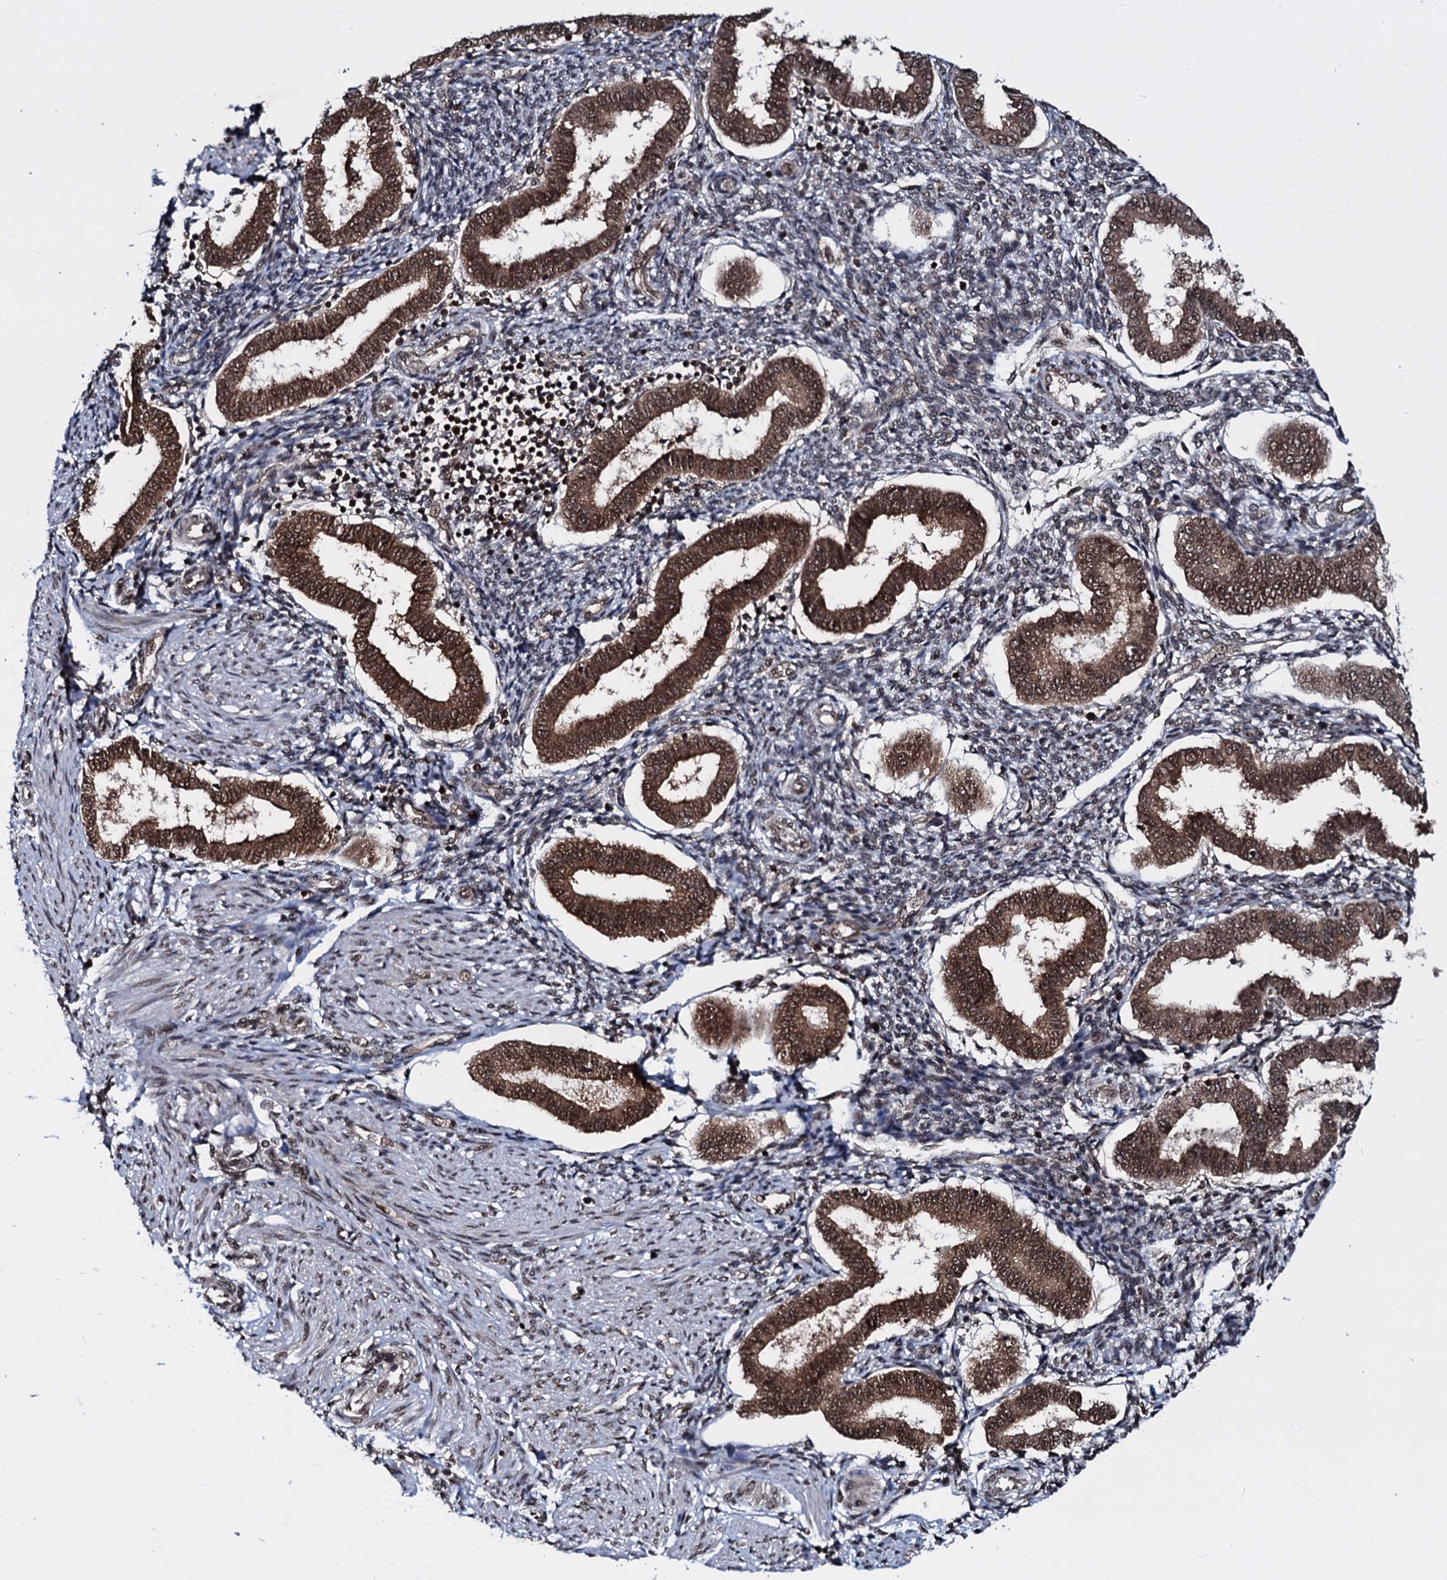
{"staining": {"intensity": "moderate", "quantity": "25%-75%", "location": "nuclear"}, "tissue": "endometrium", "cell_type": "Cells in endometrial stroma", "image_type": "normal", "snomed": [{"axis": "morphology", "description": "Normal tissue, NOS"}, {"axis": "topography", "description": "Endometrium"}], "caption": "A high-resolution histopathology image shows IHC staining of benign endometrium, which reveals moderate nuclear staining in about 25%-75% of cells in endometrial stroma. (DAB (3,3'-diaminobenzidine) IHC with brightfield microscopy, high magnification).", "gene": "HDDC3", "patient": {"sex": "female", "age": 24}}